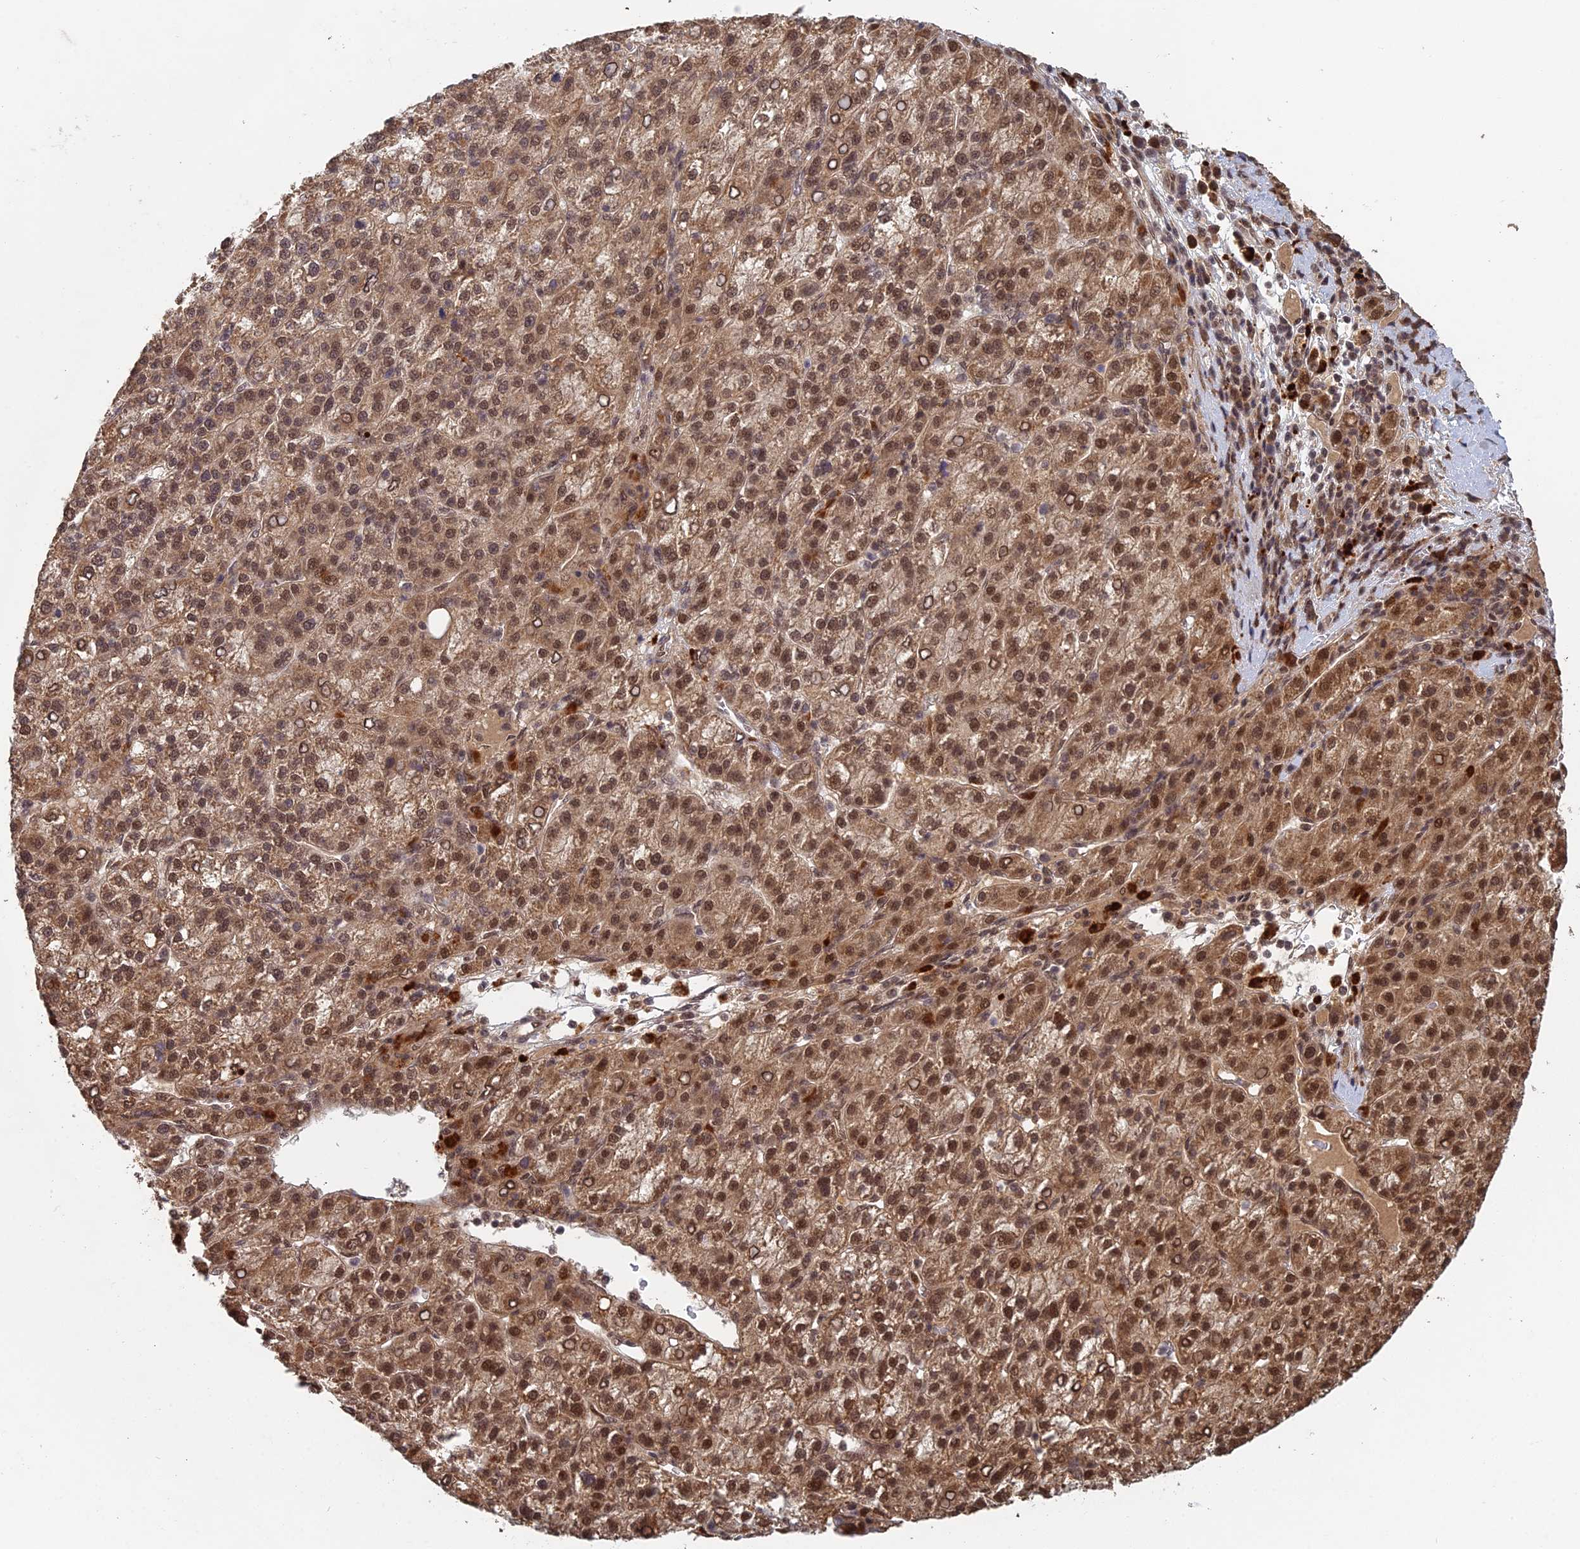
{"staining": {"intensity": "moderate", "quantity": ">75%", "location": "cytoplasmic/membranous,nuclear"}, "tissue": "liver cancer", "cell_type": "Tumor cells", "image_type": "cancer", "snomed": [{"axis": "morphology", "description": "Carcinoma, Hepatocellular, NOS"}, {"axis": "topography", "description": "Liver"}], "caption": "Tumor cells exhibit moderate cytoplasmic/membranous and nuclear positivity in about >75% of cells in liver cancer.", "gene": "RANBP3", "patient": {"sex": "female", "age": 58}}